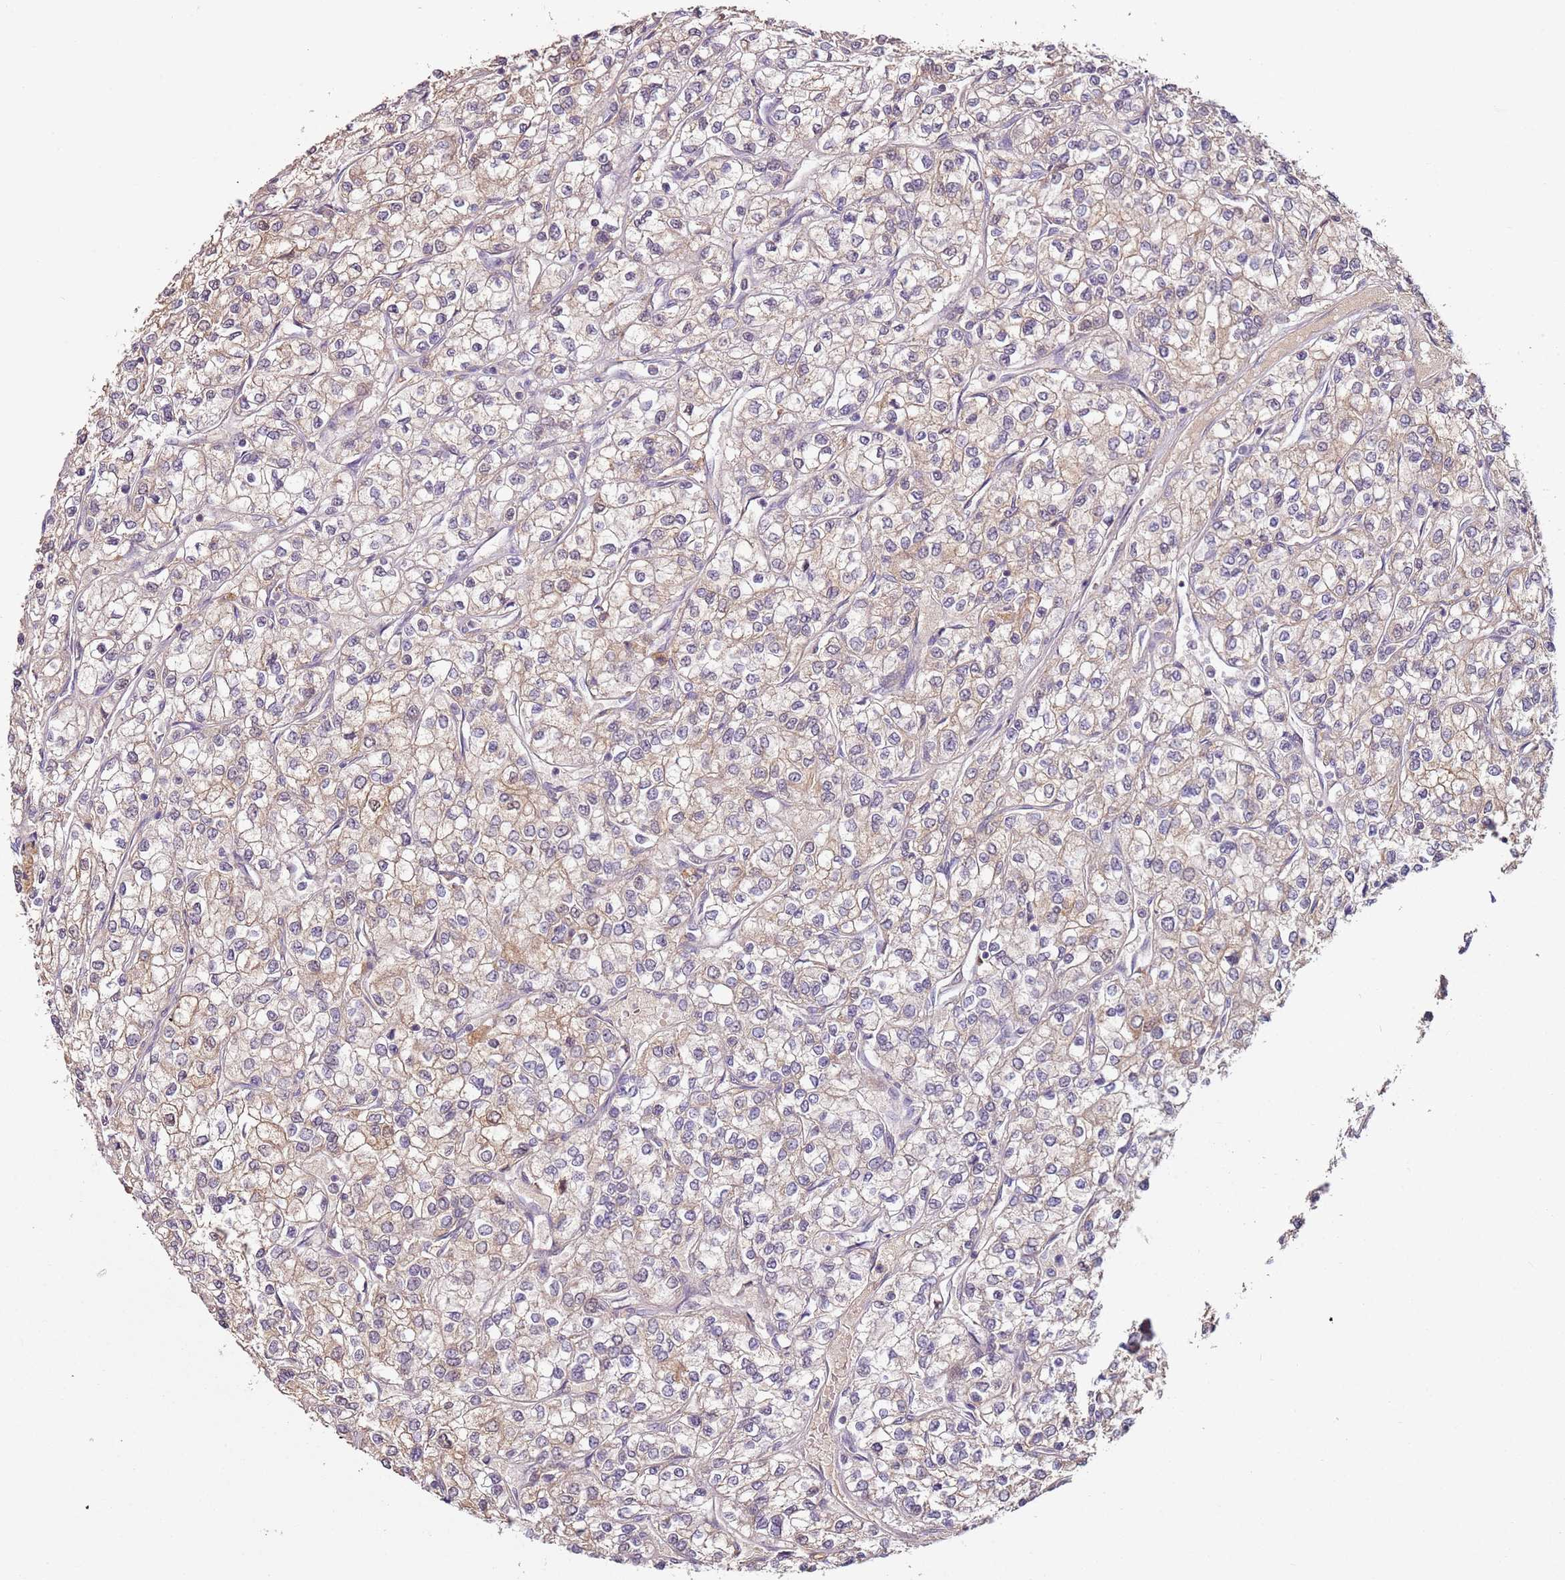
{"staining": {"intensity": "weak", "quantity": "25%-75%", "location": "cytoplasmic/membranous"}, "tissue": "renal cancer", "cell_type": "Tumor cells", "image_type": "cancer", "snomed": [{"axis": "morphology", "description": "Adenocarcinoma, NOS"}, {"axis": "topography", "description": "Kidney"}], "caption": "Human renal cancer (adenocarcinoma) stained with a protein marker shows weak staining in tumor cells.", "gene": "MDH1", "patient": {"sex": "male", "age": 80}}